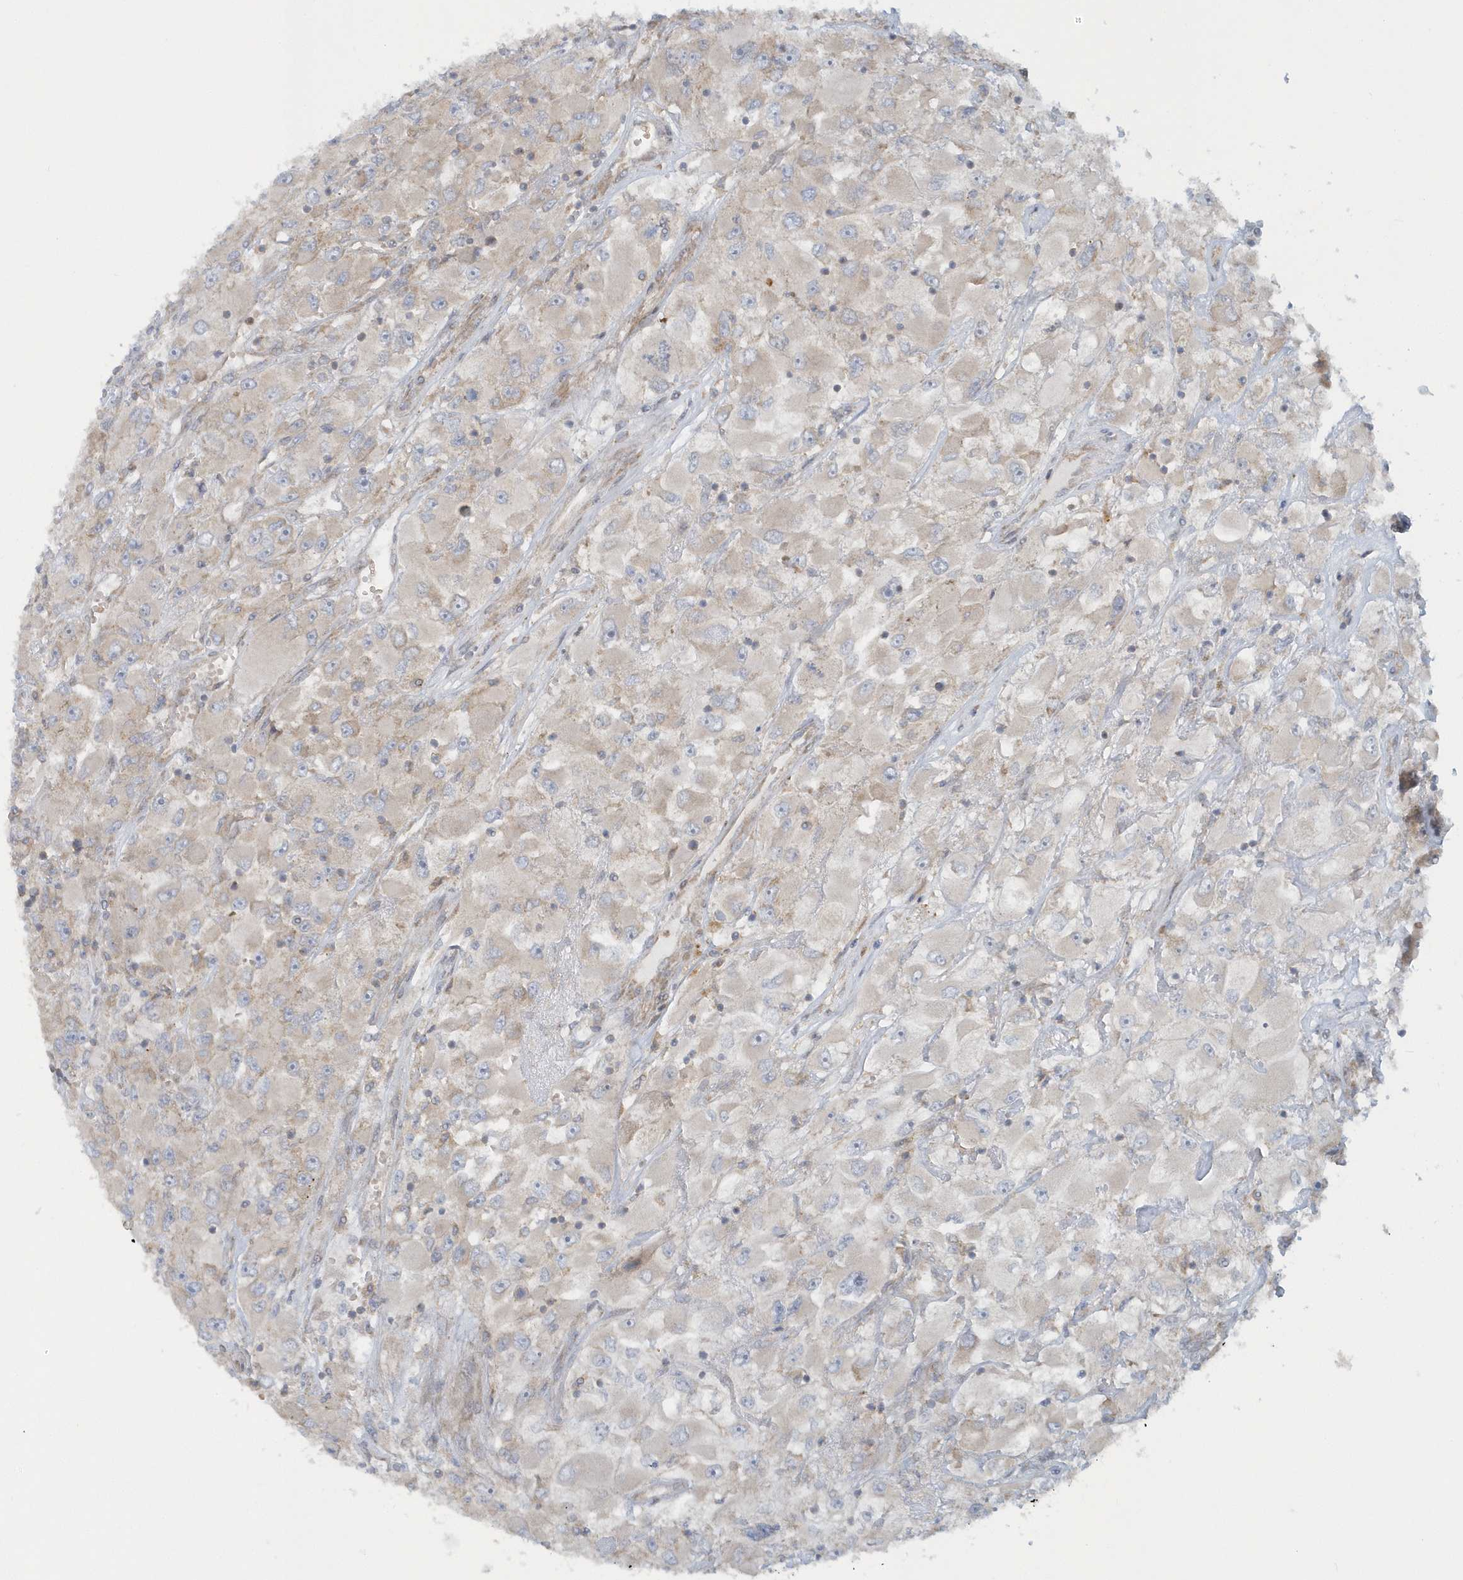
{"staining": {"intensity": "negative", "quantity": "none", "location": "none"}, "tissue": "renal cancer", "cell_type": "Tumor cells", "image_type": "cancer", "snomed": [{"axis": "morphology", "description": "Adenocarcinoma, NOS"}, {"axis": "topography", "description": "Kidney"}], "caption": "DAB (3,3'-diaminobenzidine) immunohistochemical staining of human adenocarcinoma (renal) demonstrates no significant staining in tumor cells.", "gene": "CNOT10", "patient": {"sex": "female", "age": 52}}